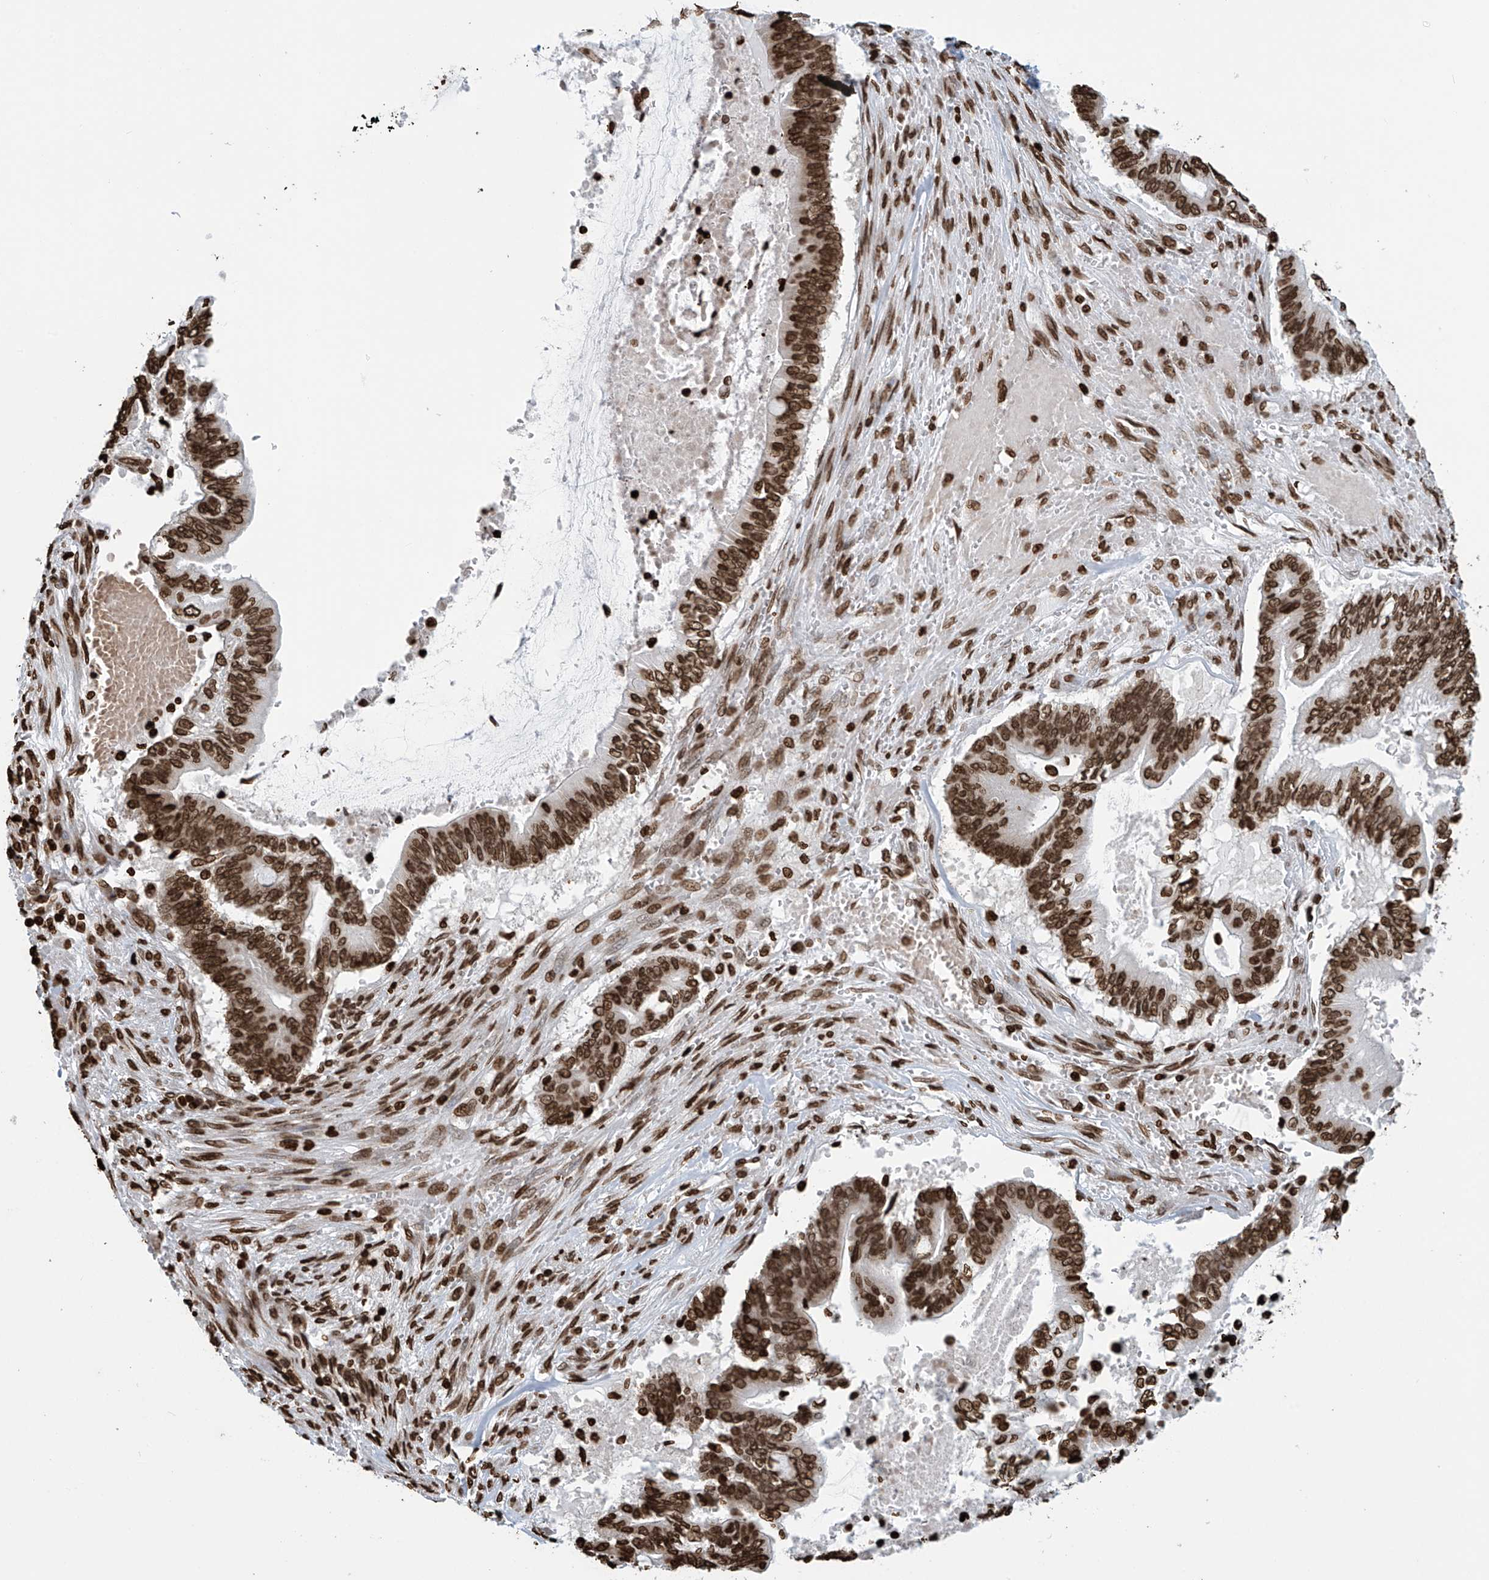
{"staining": {"intensity": "strong", "quantity": ">75%", "location": "nuclear"}, "tissue": "pancreatic cancer", "cell_type": "Tumor cells", "image_type": "cancer", "snomed": [{"axis": "morphology", "description": "Adenocarcinoma, NOS"}, {"axis": "topography", "description": "Pancreas"}], "caption": "Pancreatic cancer was stained to show a protein in brown. There is high levels of strong nuclear staining in approximately >75% of tumor cells.", "gene": "DPPA2", "patient": {"sex": "male", "age": 68}}